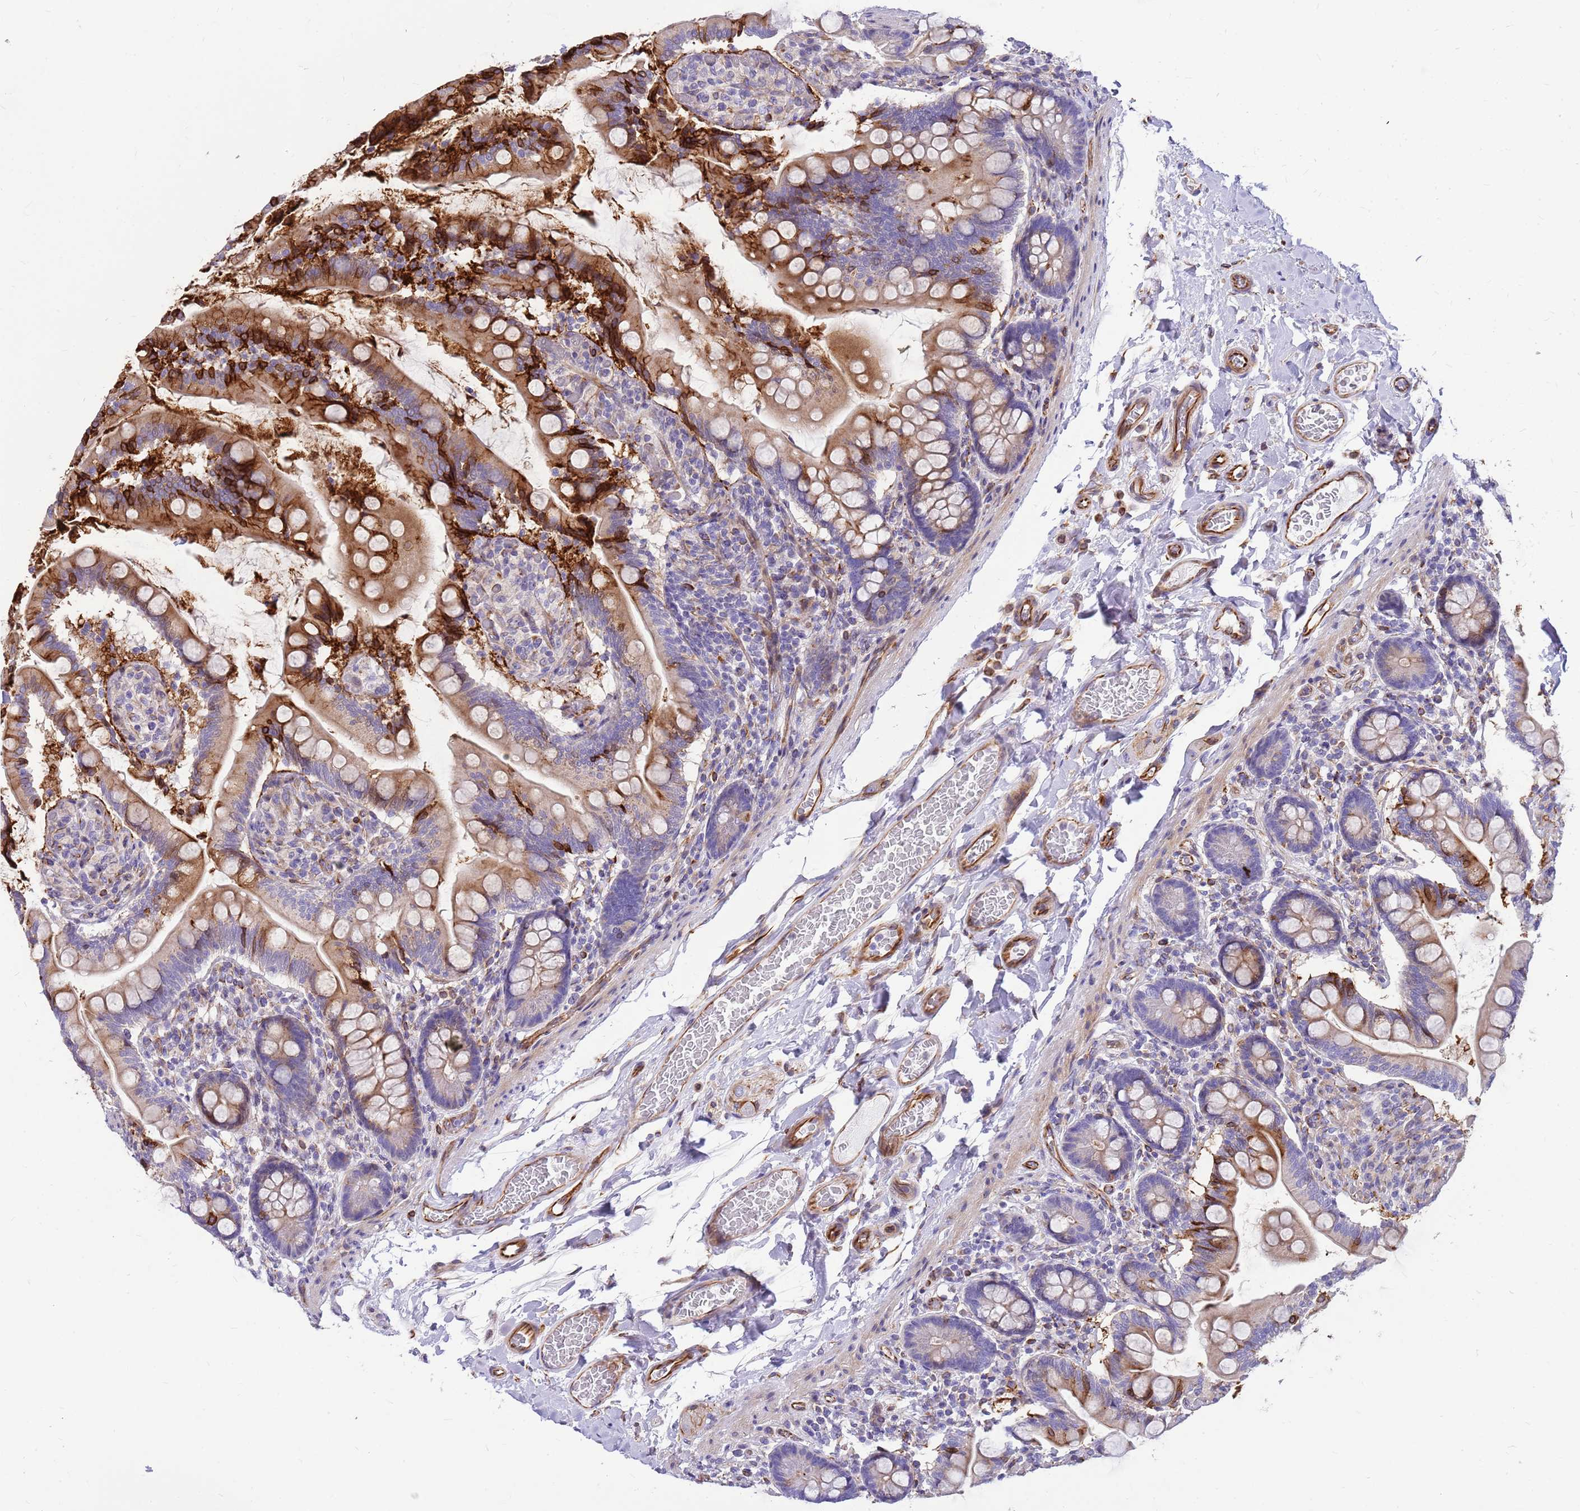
{"staining": {"intensity": "moderate", "quantity": "25%-75%", "location": "cytoplasmic/membranous"}, "tissue": "small intestine", "cell_type": "Glandular cells", "image_type": "normal", "snomed": [{"axis": "morphology", "description": "Normal tissue, NOS"}, {"axis": "topography", "description": "Small intestine"}], "caption": "Protein expression analysis of unremarkable small intestine shows moderate cytoplasmic/membranous expression in approximately 25%-75% of glandular cells.", "gene": "ZDHHC1", "patient": {"sex": "female", "age": 64}}